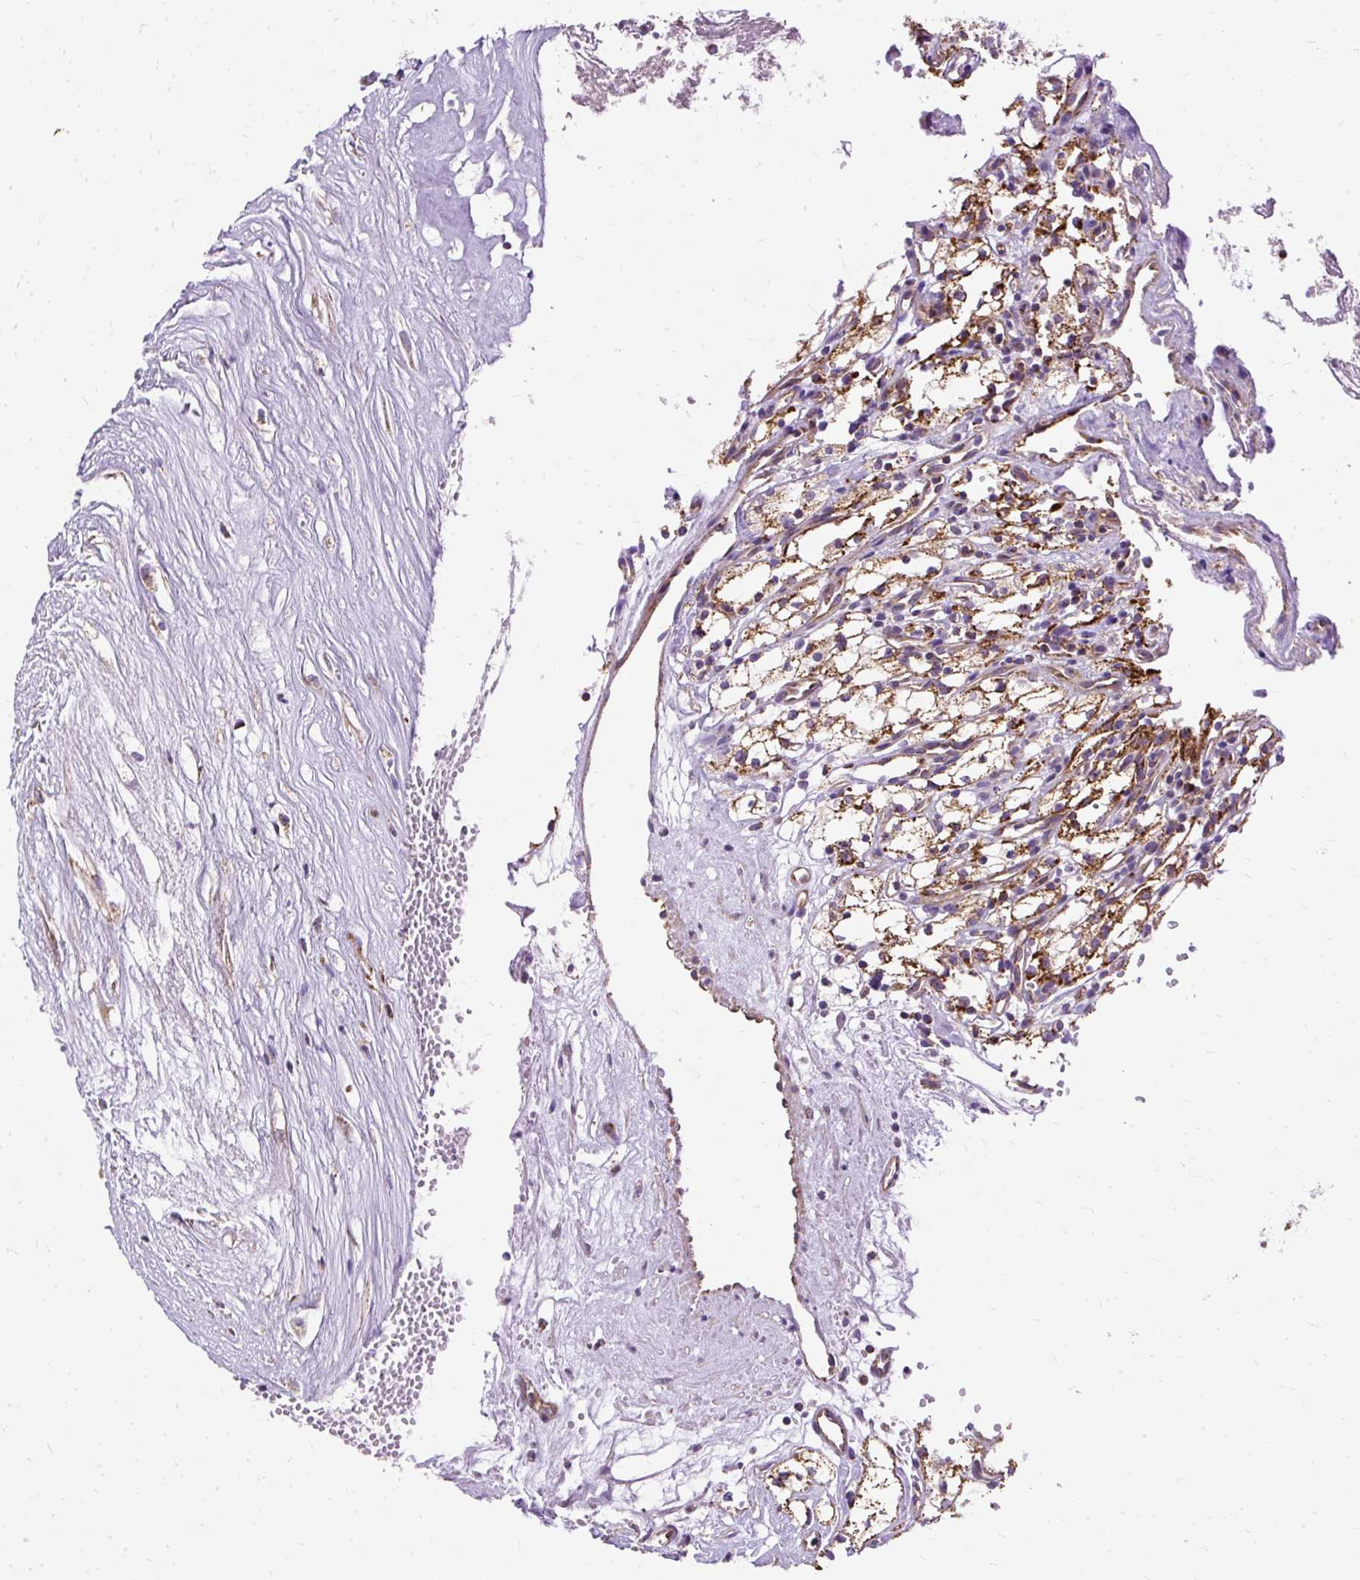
{"staining": {"intensity": "moderate", "quantity": ">75%", "location": "cytoplasmic/membranous"}, "tissue": "renal cancer", "cell_type": "Tumor cells", "image_type": "cancer", "snomed": [{"axis": "morphology", "description": "Adenocarcinoma, NOS"}, {"axis": "topography", "description": "Kidney"}], "caption": "An IHC image of tumor tissue is shown. Protein staining in brown shows moderate cytoplasmic/membranous positivity in adenocarcinoma (renal) within tumor cells.", "gene": "CEP290", "patient": {"sex": "male", "age": 59}}